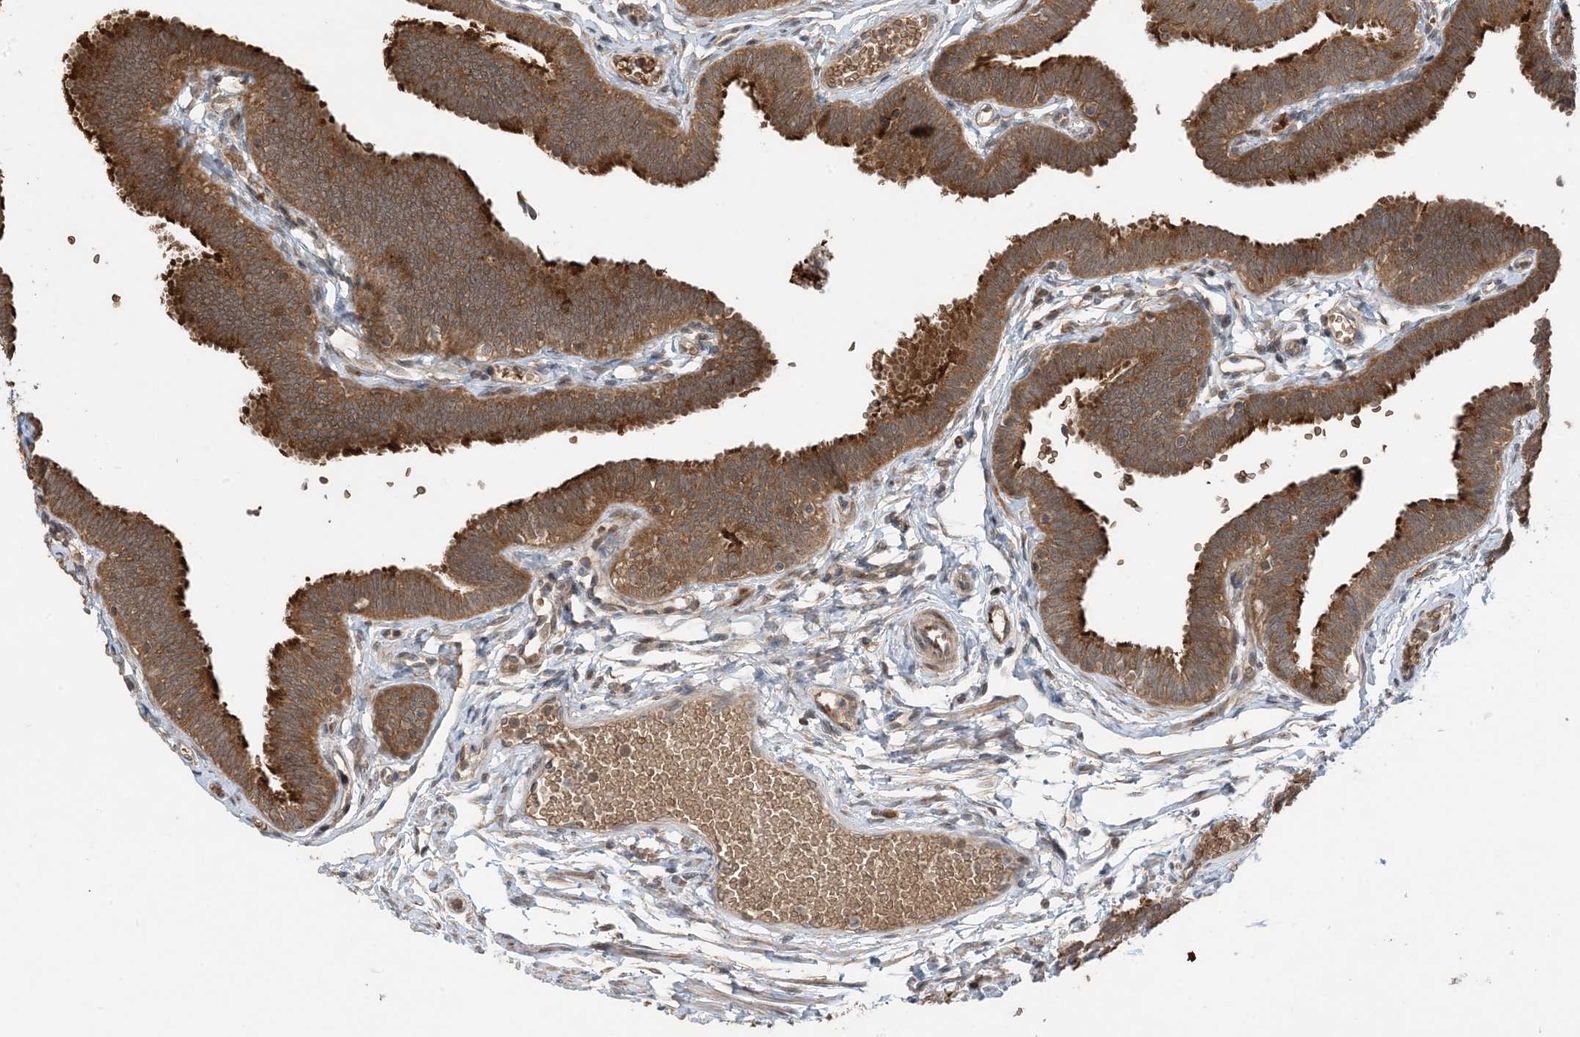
{"staining": {"intensity": "strong", "quantity": ">75%", "location": "cytoplasmic/membranous"}, "tissue": "fallopian tube", "cell_type": "Glandular cells", "image_type": "normal", "snomed": [{"axis": "morphology", "description": "Normal tissue, NOS"}, {"axis": "topography", "description": "Fallopian tube"}, {"axis": "topography", "description": "Ovary"}], "caption": "Glandular cells show strong cytoplasmic/membranous positivity in about >75% of cells in benign fallopian tube. Nuclei are stained in blue.", "gene": "PUSL1", "patient": {"sex": "female", "age": 23}}